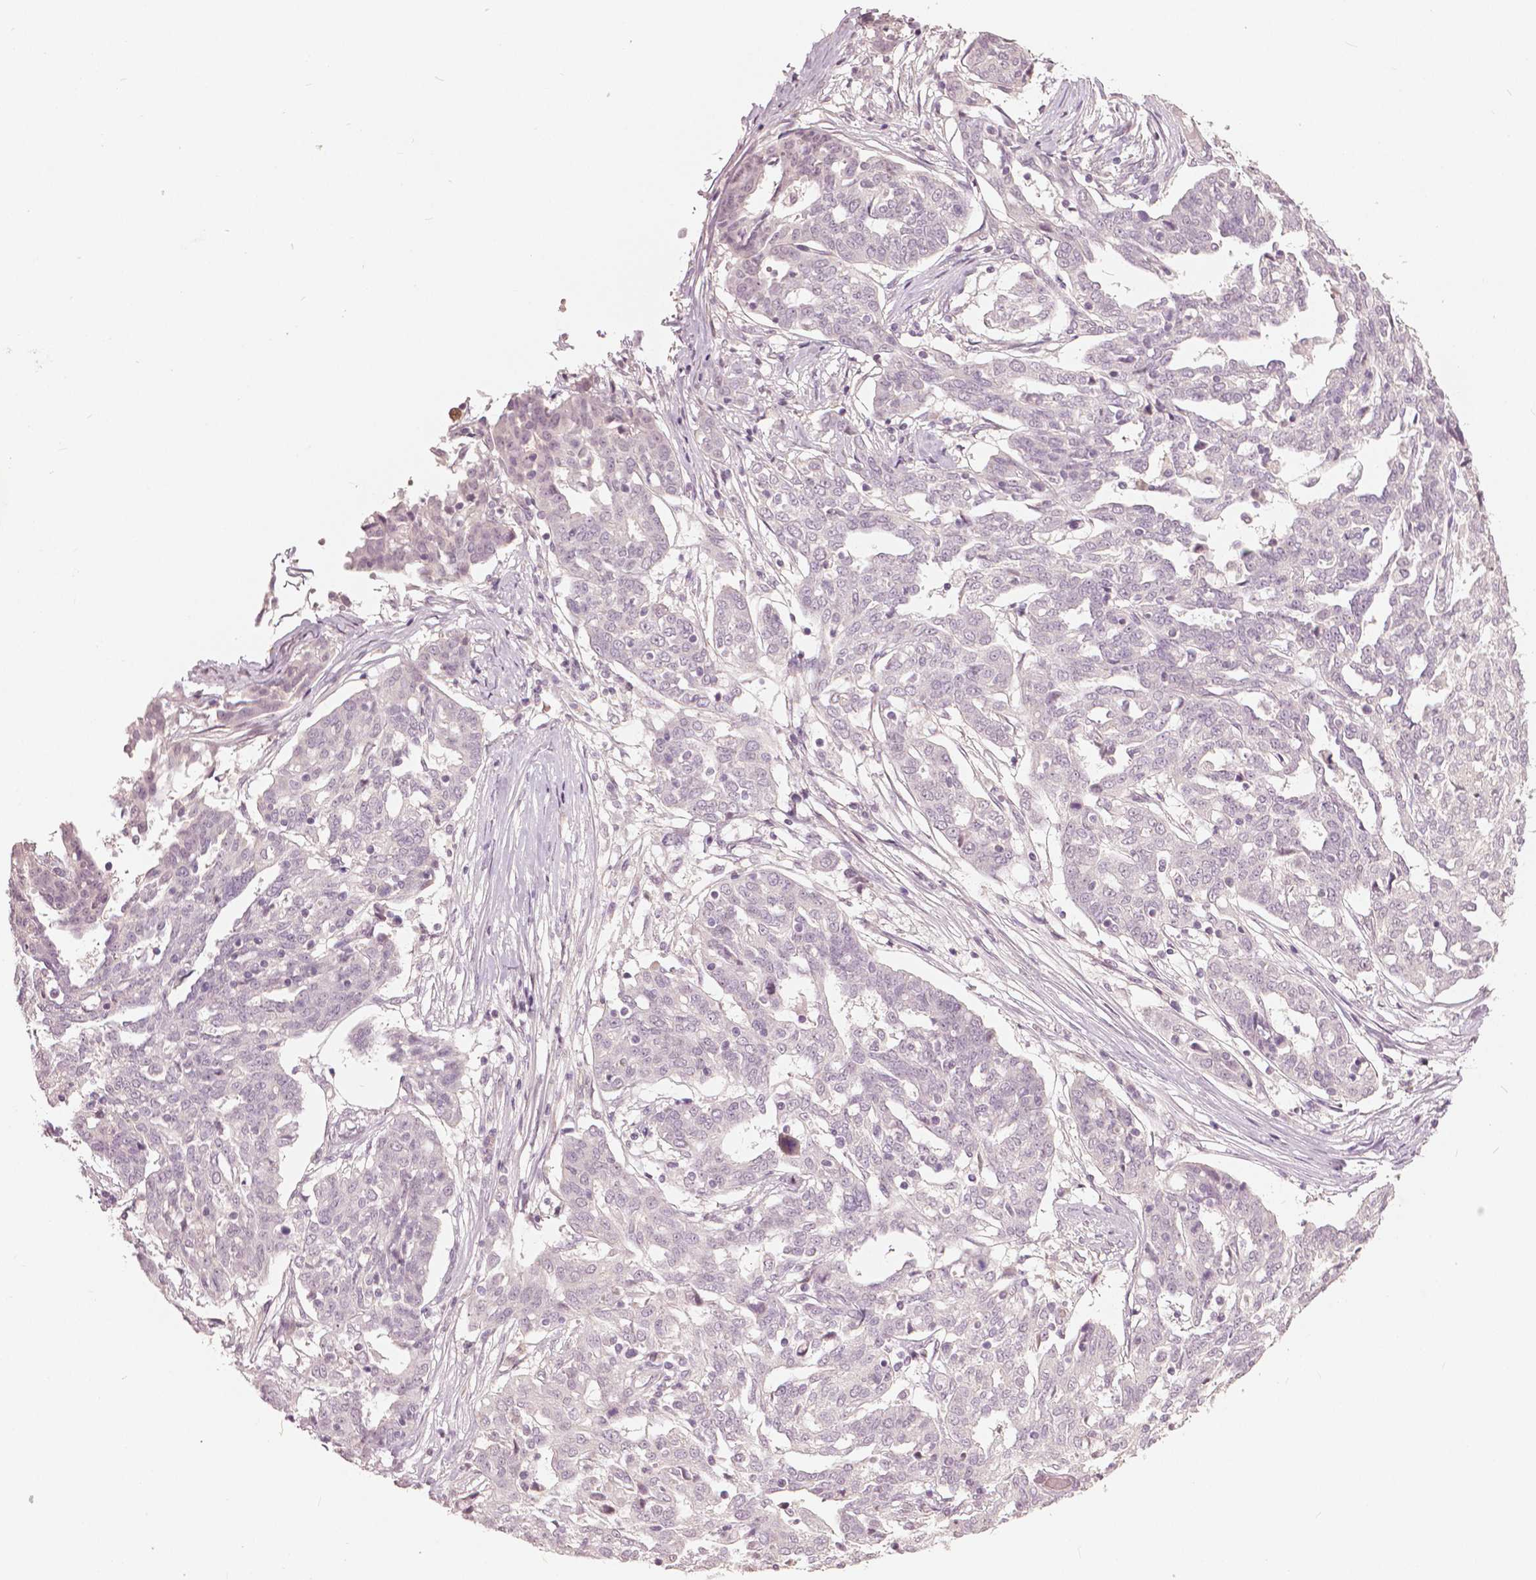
{"staining": {"intensity": "negative", "quantity": "none", "location": "none"}, "tissue": "ovarian cancer", "cell_type": "Tumor cells", "image_type": "cancer", "snomed": [{"axis": "morphology", "description": "Cystadenocarcinoma, serous, NOS"}, {"axis": "topography", "description": "Ovary"}], "caption": "An immunohistochemistry (IHC) photomicrograph of ovarian serous cystadenocarcinoma is shown. There is no staining in tumor cells of ovarian serous cystadenocarcinoma. Brightfield microscopy of immunohistochemistry stained with DAB (brown) and hematoxylin (blue), captured at high magnification.", "gene": "NANOG", "patient": {"sex": "female", "age": 67}}